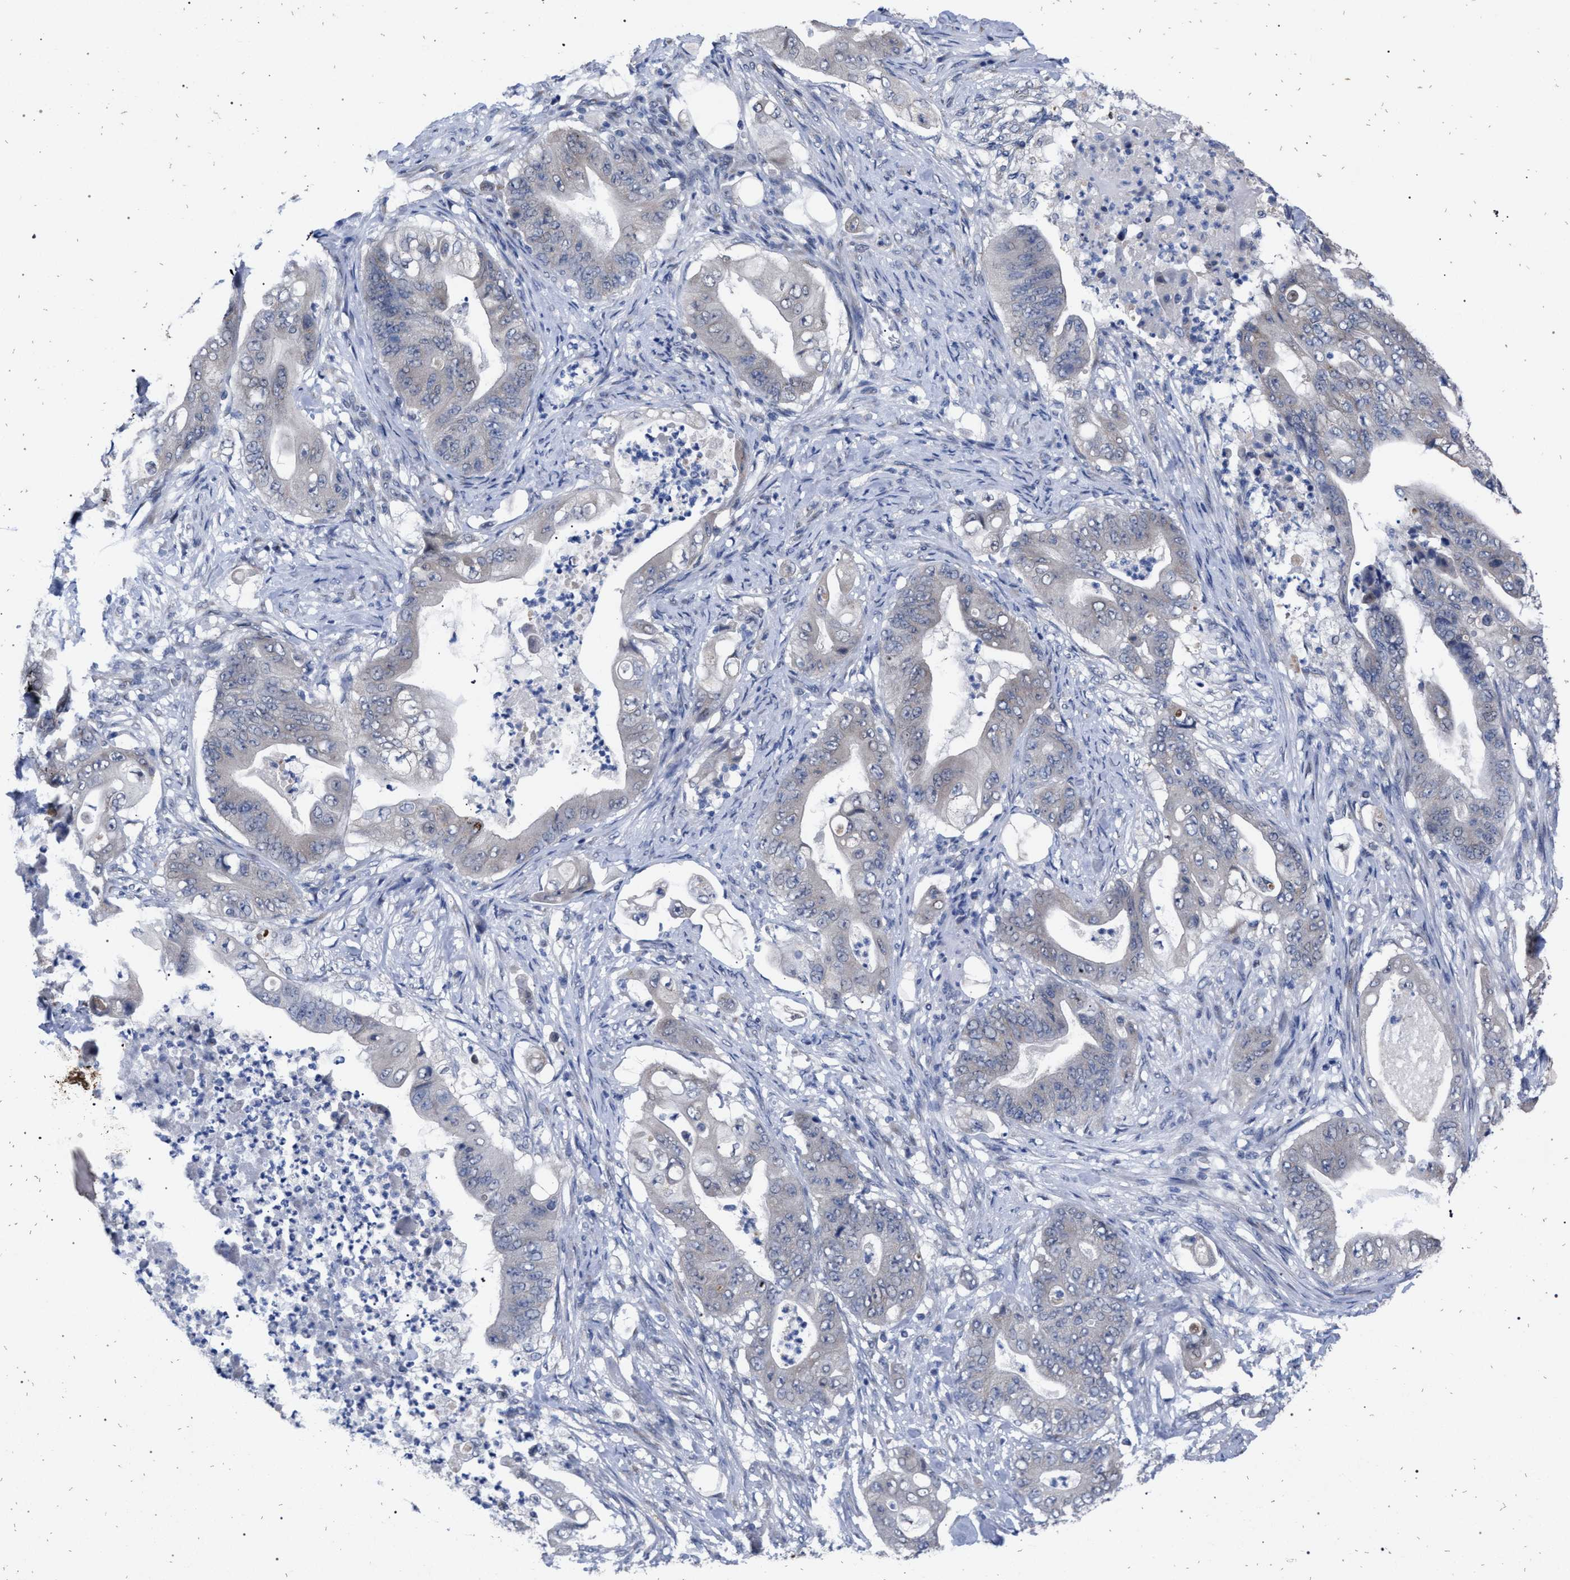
{"staining": {"intensity": "weak", "quantity": "<25%", "location": "cytoplasmic/membranous"}, "tissue": "stomach cancer", "cell_type": "Tumor cells", "image_type": "cancer", "snomed": [{"axis": "morphology", "description": "Adenocarcinoma, NOS"}, {"axis": "topography", "description": "Stomach"}], "caption": "This is an IHC histopathology image of adenocarcinoma (stomach). There is no expression in tumor cells.", "gene": "GOLGA2", "patient": {"sex": "female", "age": 73}}